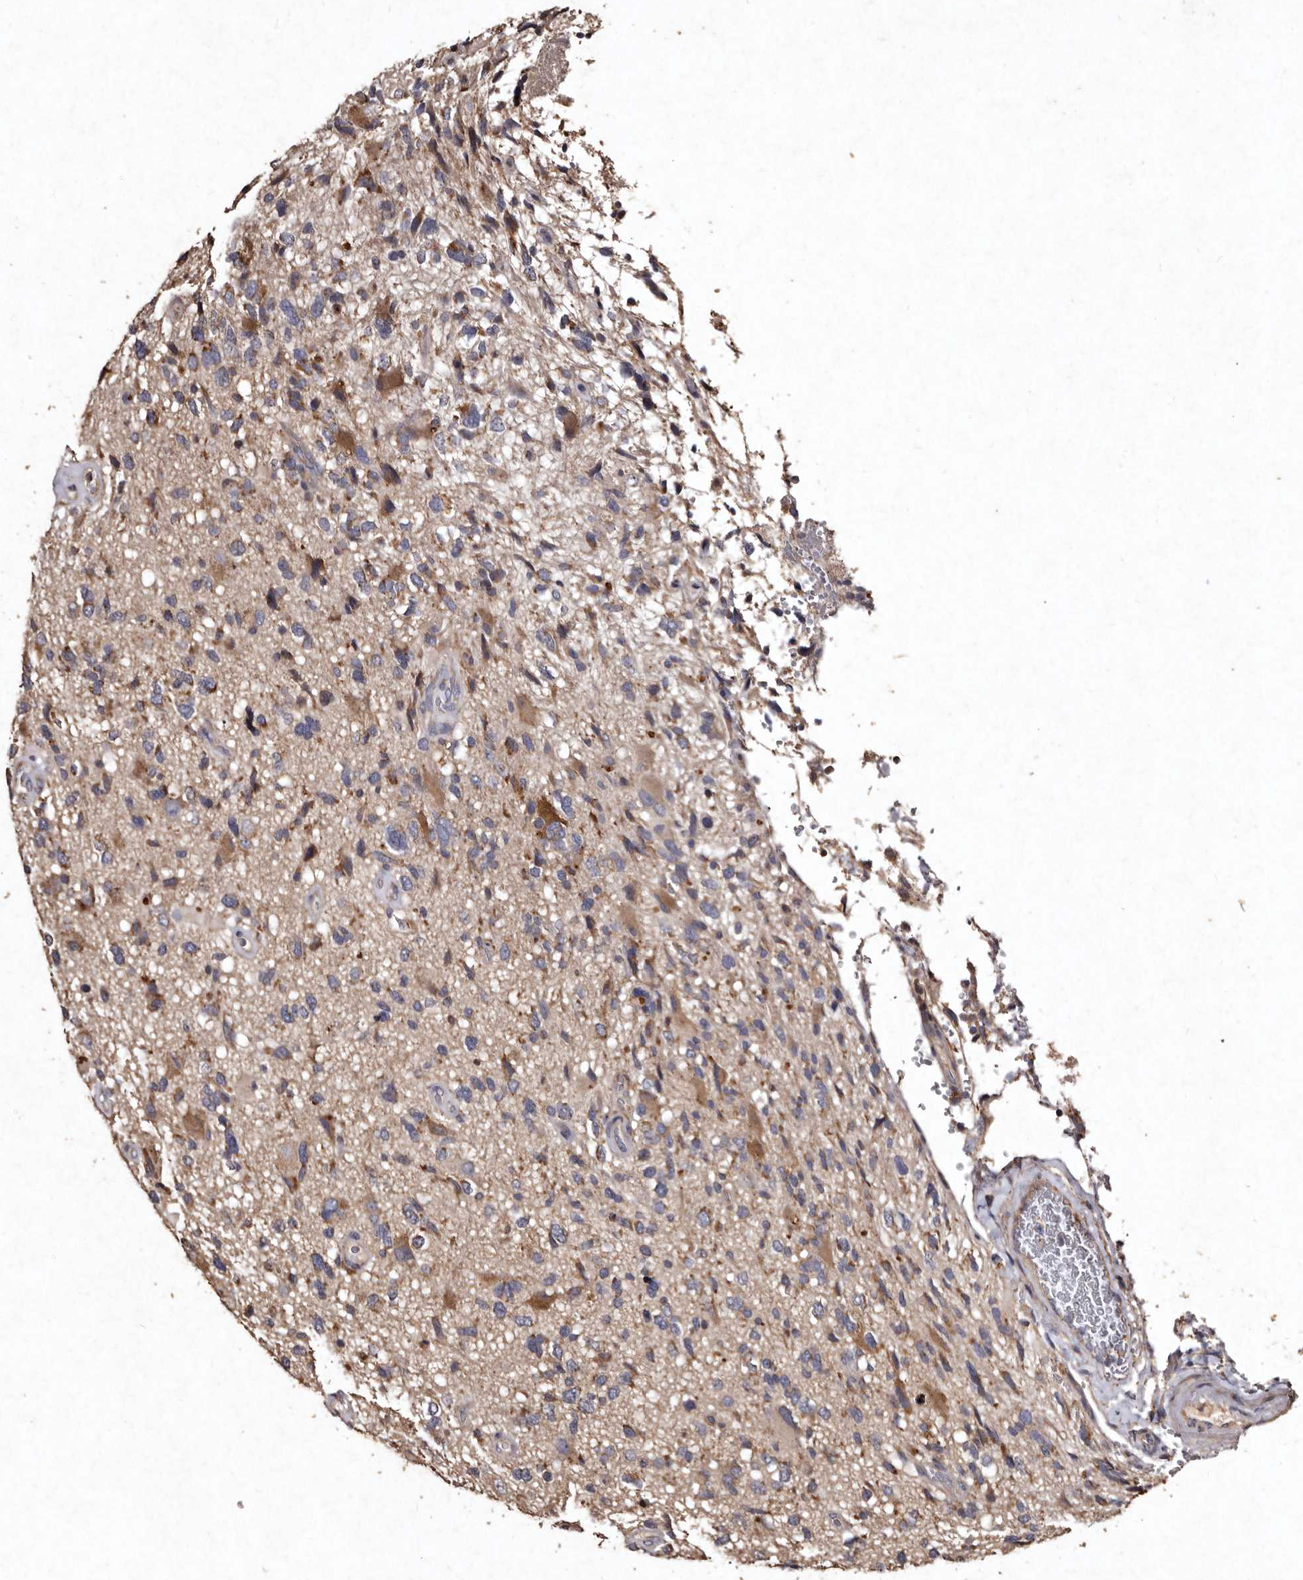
{"staining": {"intensity": "weak", "quantity": ">75%", "location": "cytoplasmic/membranous"}, "tissue": "glioma", "cell_type": "Tumor cells", "image_type": "cancer", "snomed": [{"axis": "morphology", "description": "Glioma, malignant, High grade"}, {"axis": "topography", "description": "Brain"}], "caption": "Protein staining of malignant glioma (high-grade) tissue displays weak cytoplasmic/membranous expression in about >75% of tumor cells. The staining was performed using DAB, with brown indicating positive protein expression. Nuclei are stained blue with hematoxylin.", "gene": "TFB1M", "patient": {"sex": "male", "age": 33}}